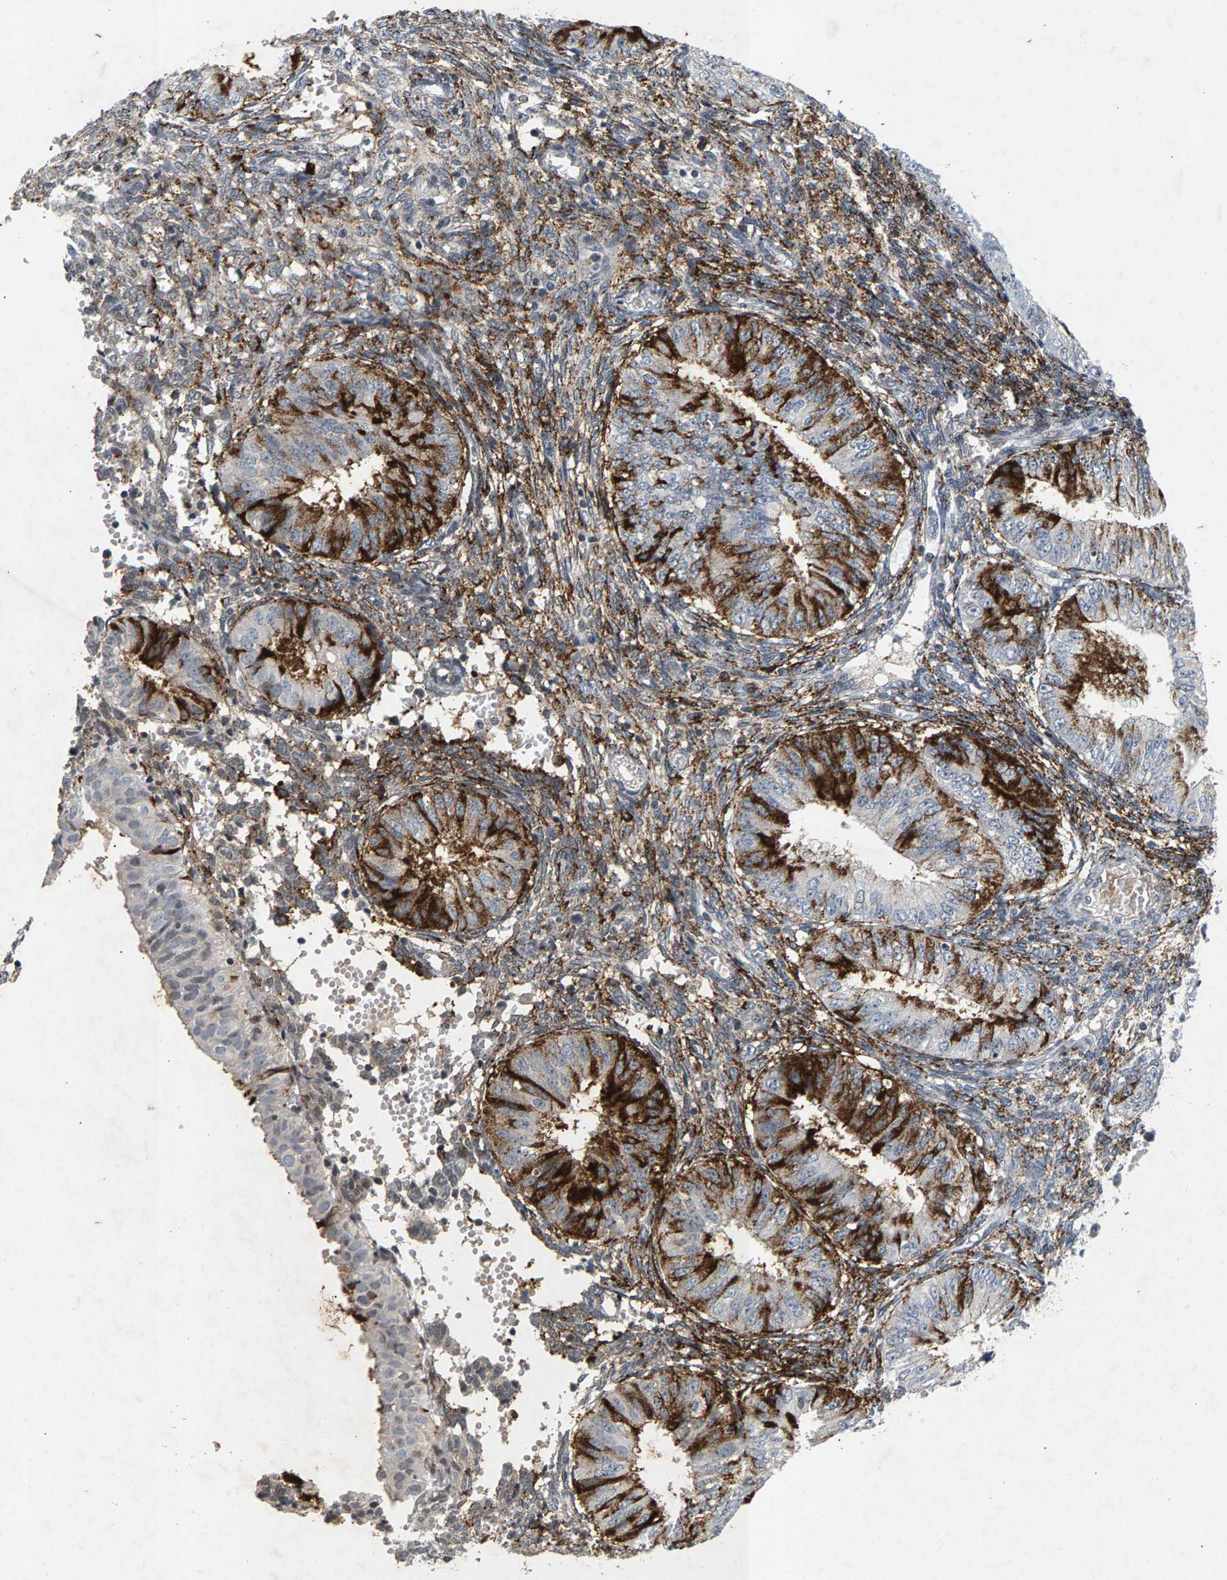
{"staining": {"intensity": "strong", "quantity": ">75%", "location": "cytoplasmic/membranous"}, "tissue": "endometrial cancer", "cell_type": "Tumor cells", "image_type": "cancer", "snomed": [{"axis": "morphology", "description": "Normal tissue, NOS"}, {"axis": "morphology", "description": "Adenocarcinoma, NOS"}, {"axis": "topography", "description": "Endometrium"}], "caption": "Protein expression analysis of human endometrial cancer reveals strong cytoplasmic/membranous positivity in about >75% of tumor cells. Nuclei are stained in blue.", "gene": "ZPR1", "patient": {"sex": "female", "age": 53}}